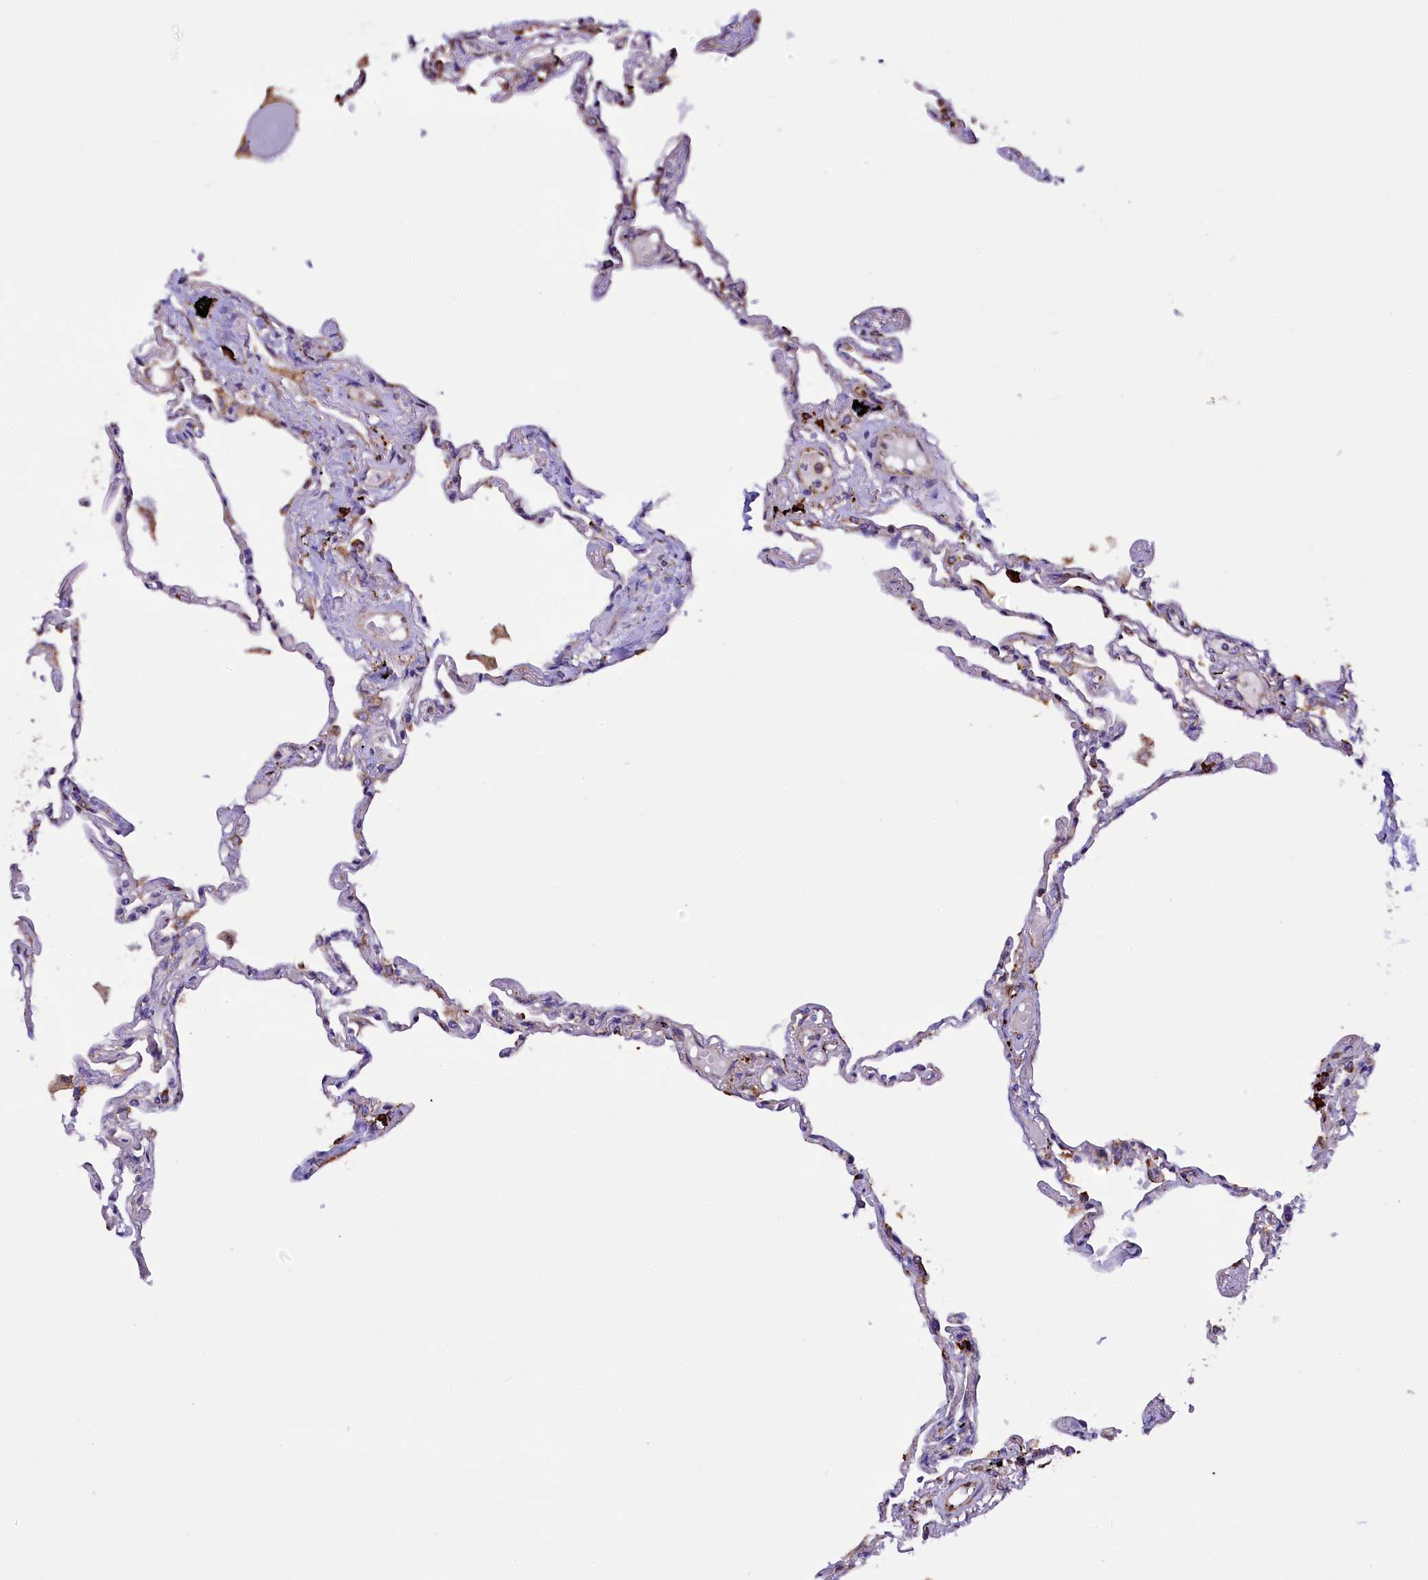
{"staining": {"intensity": "moderate", "quantity": "<25%", "location": "cytoplasmic/membranous"}, "tissue": "lung", "cell_type": "Alveolar cells", "image_type": "normal", "snomed": [{"axis": "morphology", "description": "Normal tissue, NOS"}, {"axis": "topography", "description": "Lung"}], "caption": "Lung stained for a protein (brown) demonstrates moderate cytoplasmic/membranous positive staining in approximately <25% of alveolar cells.", "gene": "CAPS2", "patient": {"sex": "female", "age": 67}}